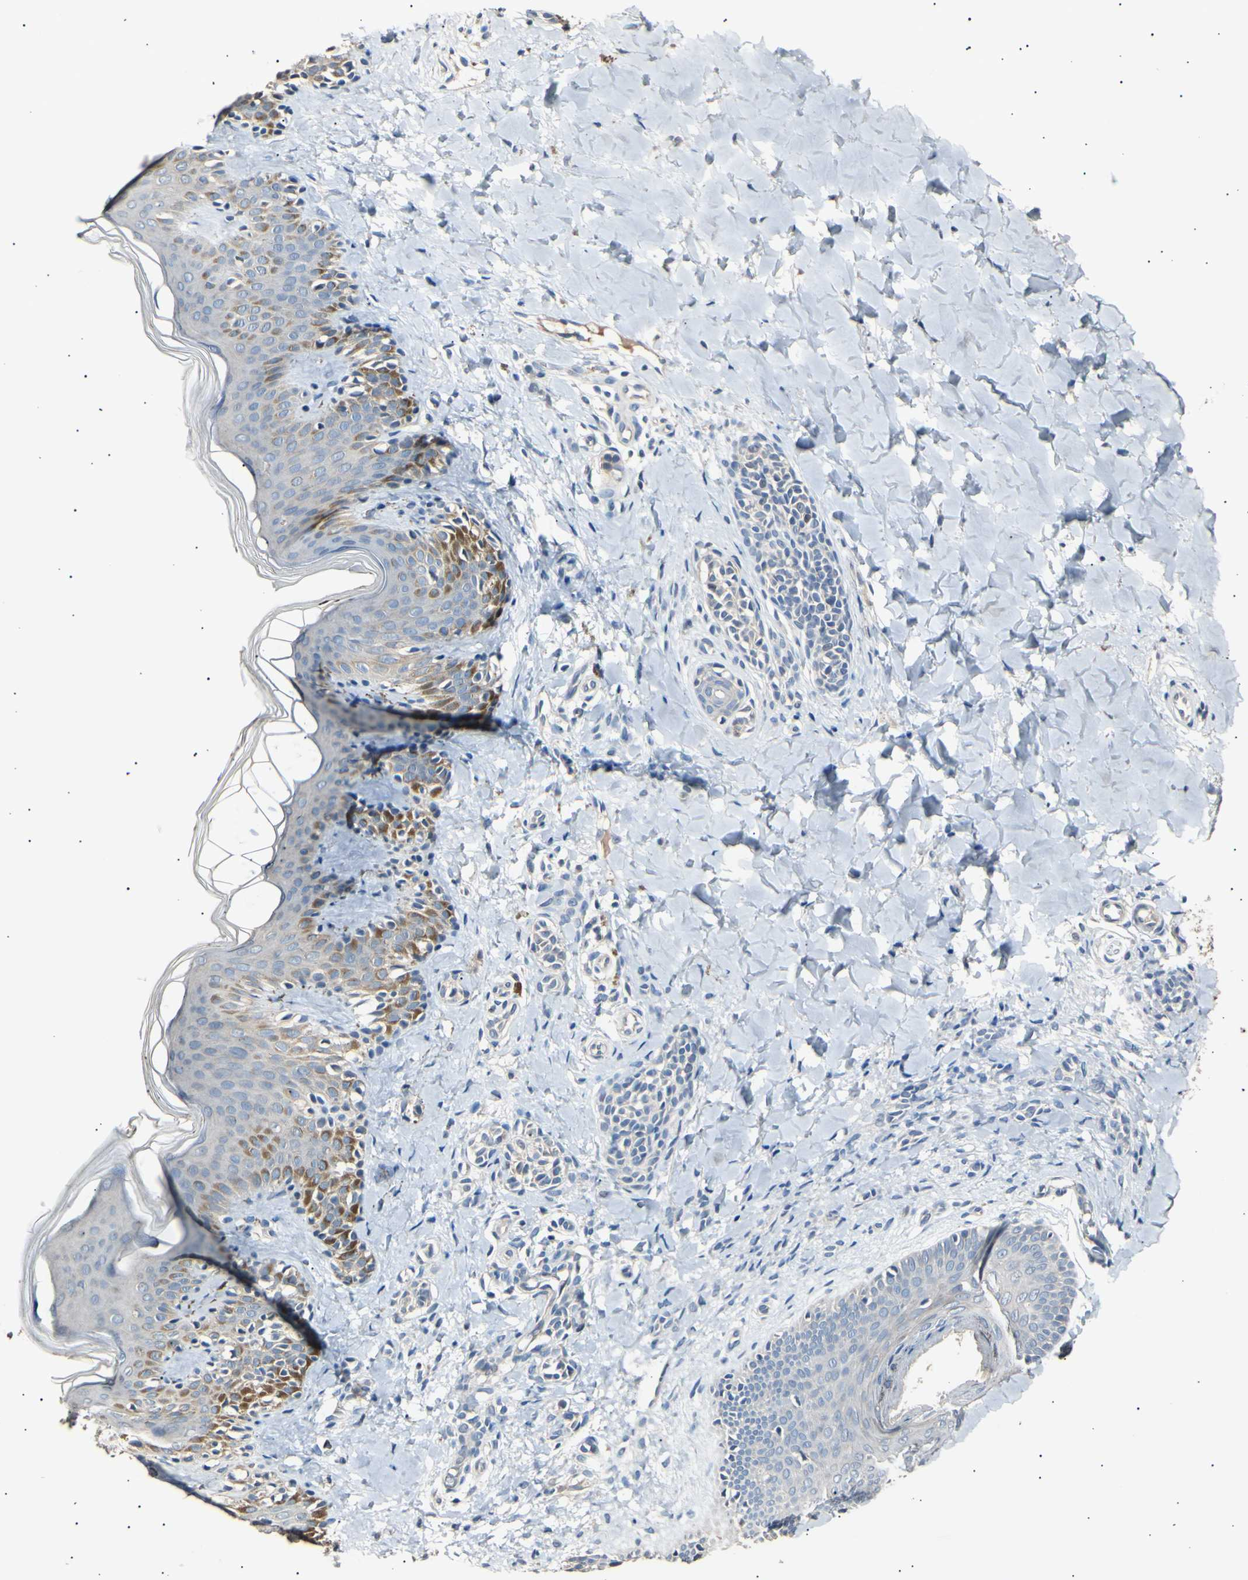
{"staining": {"intensity": "negative", "quantity": "none", "location": "none"}, "tissue": "skin", "cell_type": "Fibroblasts", "image_type": "normal", "snomed": [{"axis": "morphology", "description": "Normal tissue, NOS"}, {"axis": "topography", "description": "Skin"}], "caption": "The micrograph displays no staining of fibroblasts in unremarkable skin. The staining was performed using DAB to visualize the protein expression in brown, while the nuclei were stained in blue with hematoxylin (Magnification: 20x).", "gene": "LDLR", "patient": {"sex": "male", "age": 16}}